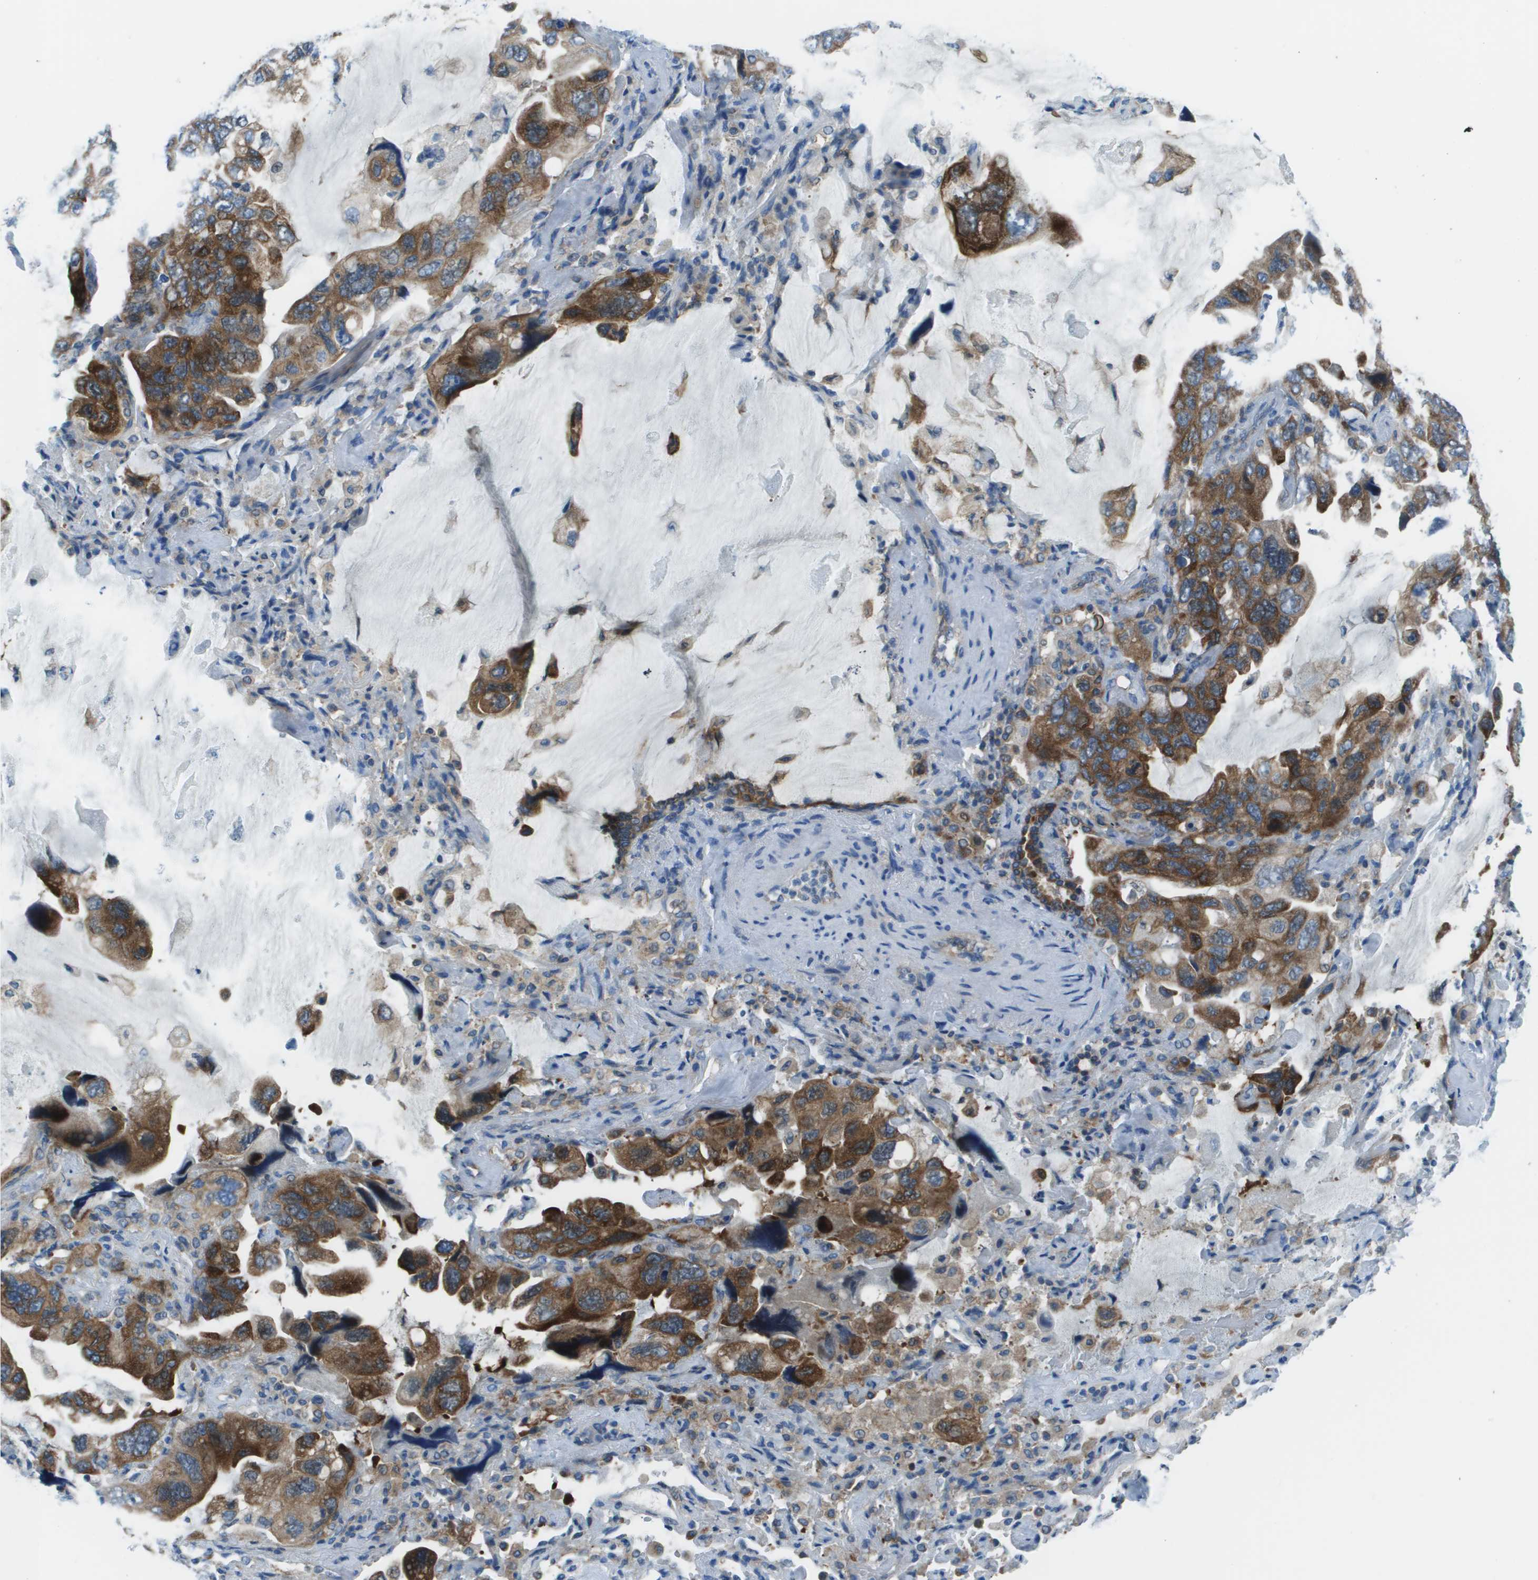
{"staining": {"intensity": "strong", "quantity": ">75%", "location": "cytoplasmic/membranous"}, "tissue": "lung cancer", "cell_type": "Tumor cells", "image_type": "cancer", "snomed": [{"axis": "morphology", "description": "Squamous cell carcinoma, NOS"}, {"axis": "topography", "description": "Lung"}], "caption": "Protein expression analysis of squamous cell carcinoma (lung) reveals strong cytoplasmic/membranous positivity in about >75% of tumor cells.", "gene": "STIP1", "patient": {"sex": "female", "age": 73}}